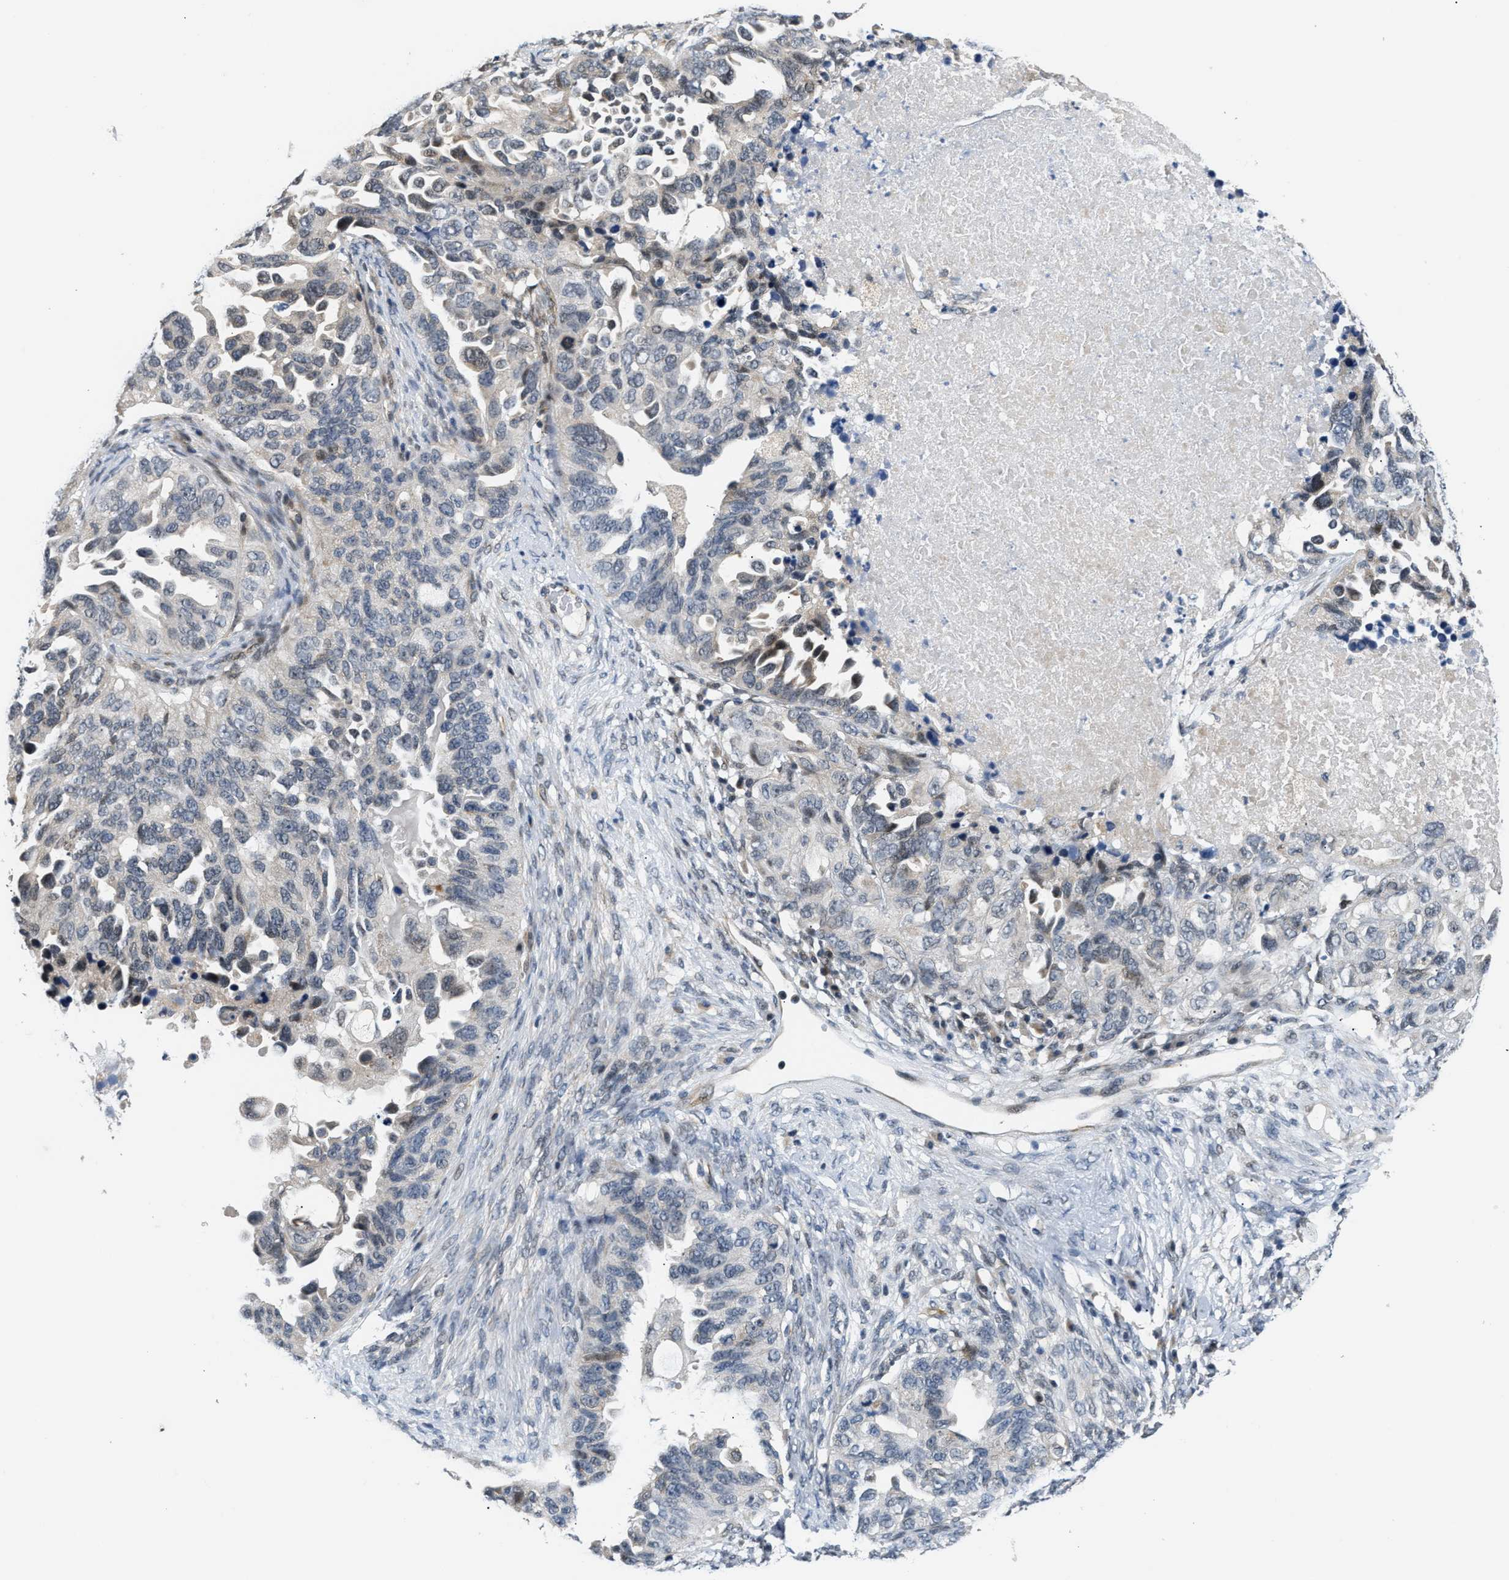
{"staining": {"intensity": "negative", "quantity": "none", "location": "none"}, "tissue": "ovarian cancer", "cell_type": "Tumor cells", "image_type": "cancer", "snomed": [{"axis": "morphology", "description": "Cystadenocarcinoma, serous, NOS"}, {"axis": "topography", "description": "Ovary"}], "caption": "A micrograph of serous cystadenocarcinoma (ovarian) stained for a protein reveals no brown staining in tumor cells.", "gene": "PPM1H", "patient": {"sex": "female", "age": 82}}